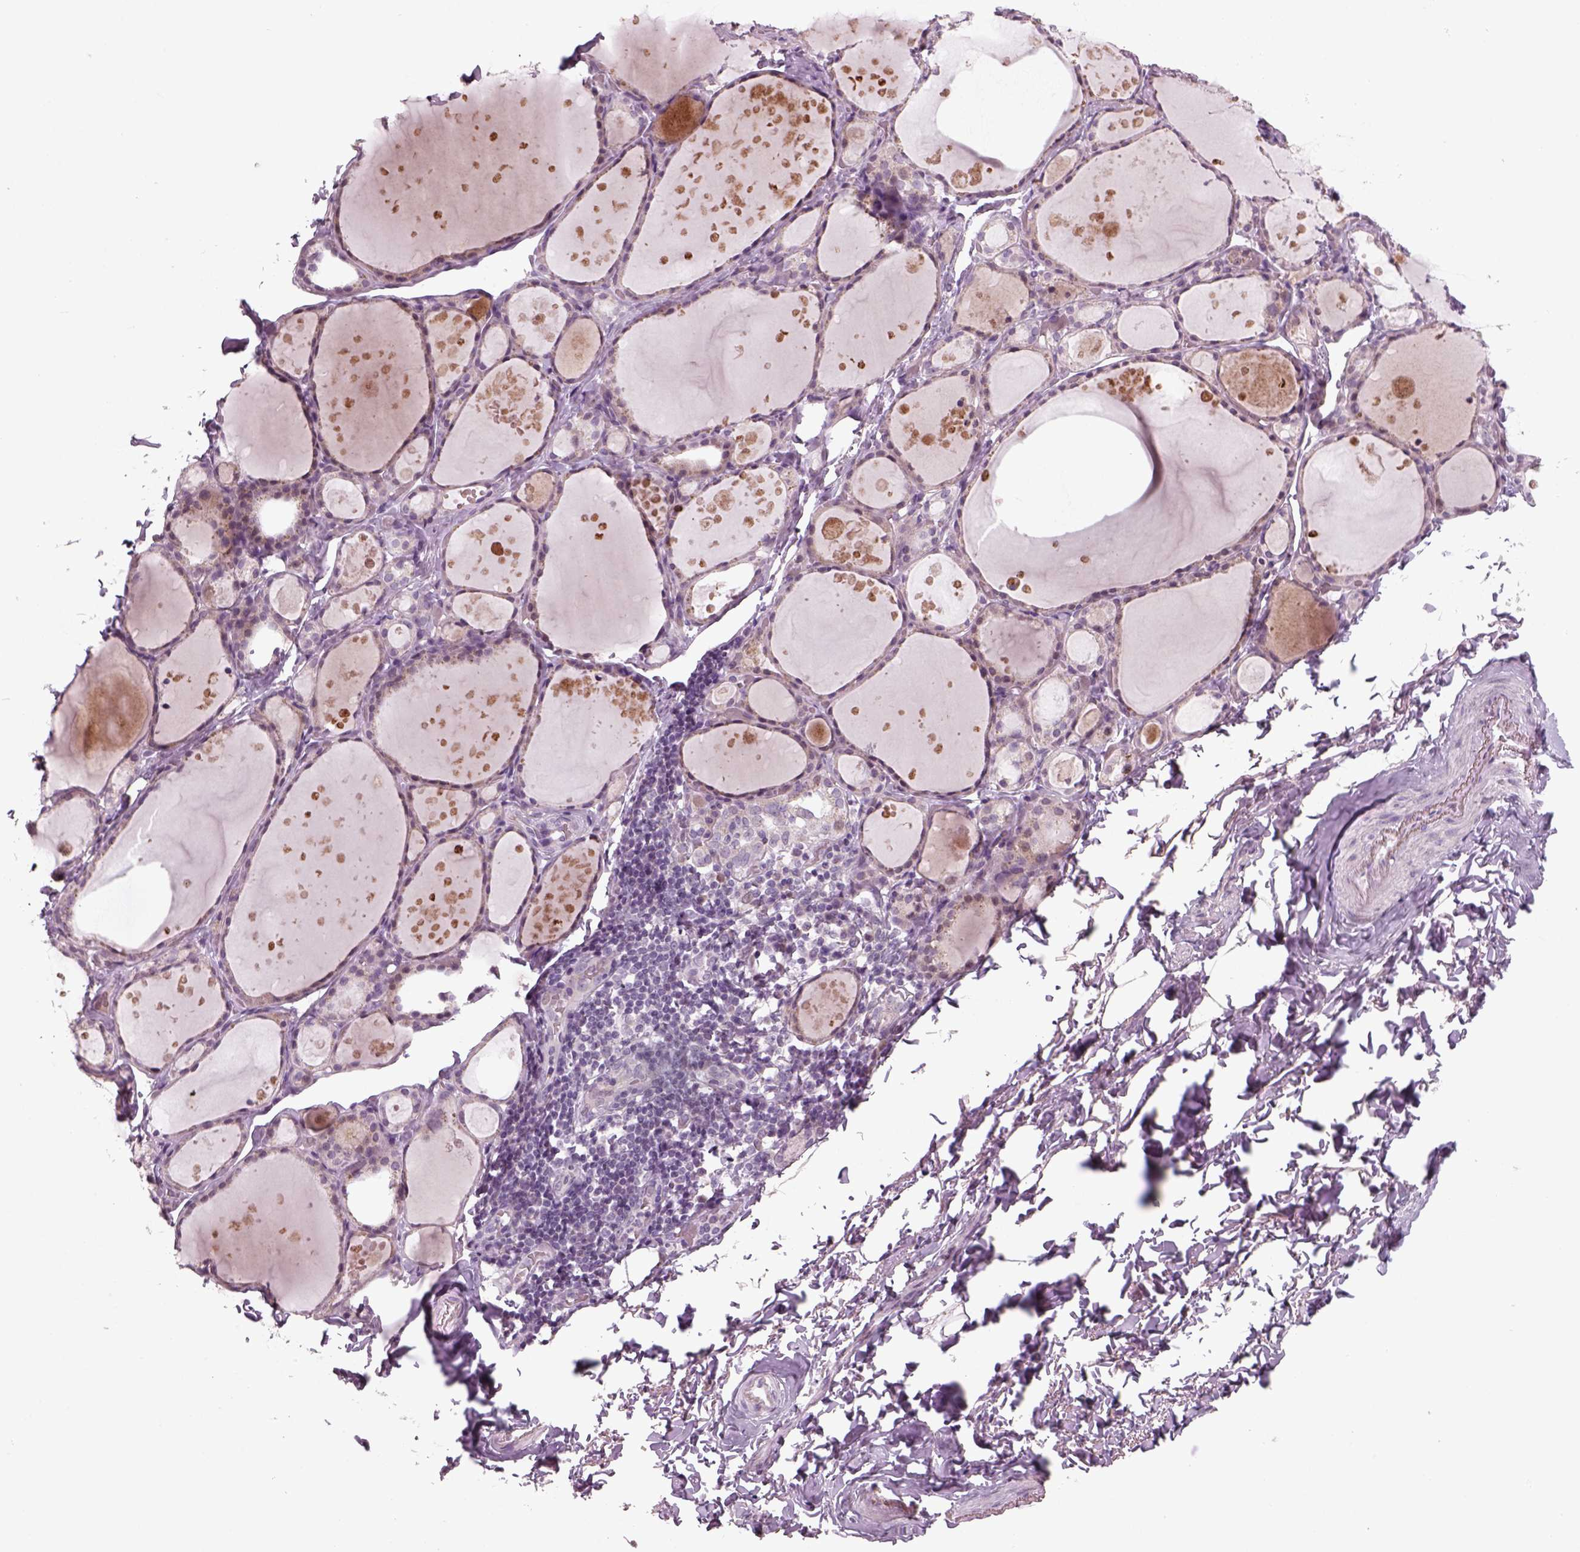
{"staining": {"intensity": "negative", "quantity": "none", "location": "none"}, "tissue": "thyroid gland", "cell_type": "Glandular cells", "image_type": "normal", "snomed": [{"axis": "morphology", "description": "Normal tissue, NOS"}, {"axis": "topography", "description": "Thyroid gland"}], "caption": "Immunohistochemistry (IHC) histopathology image of normal human thyroid gland stained for a protein (brown), which exhibits no positivity in glandular cells.", "gene": "PENK", "patient": {"sex": "male", "age": 68}}